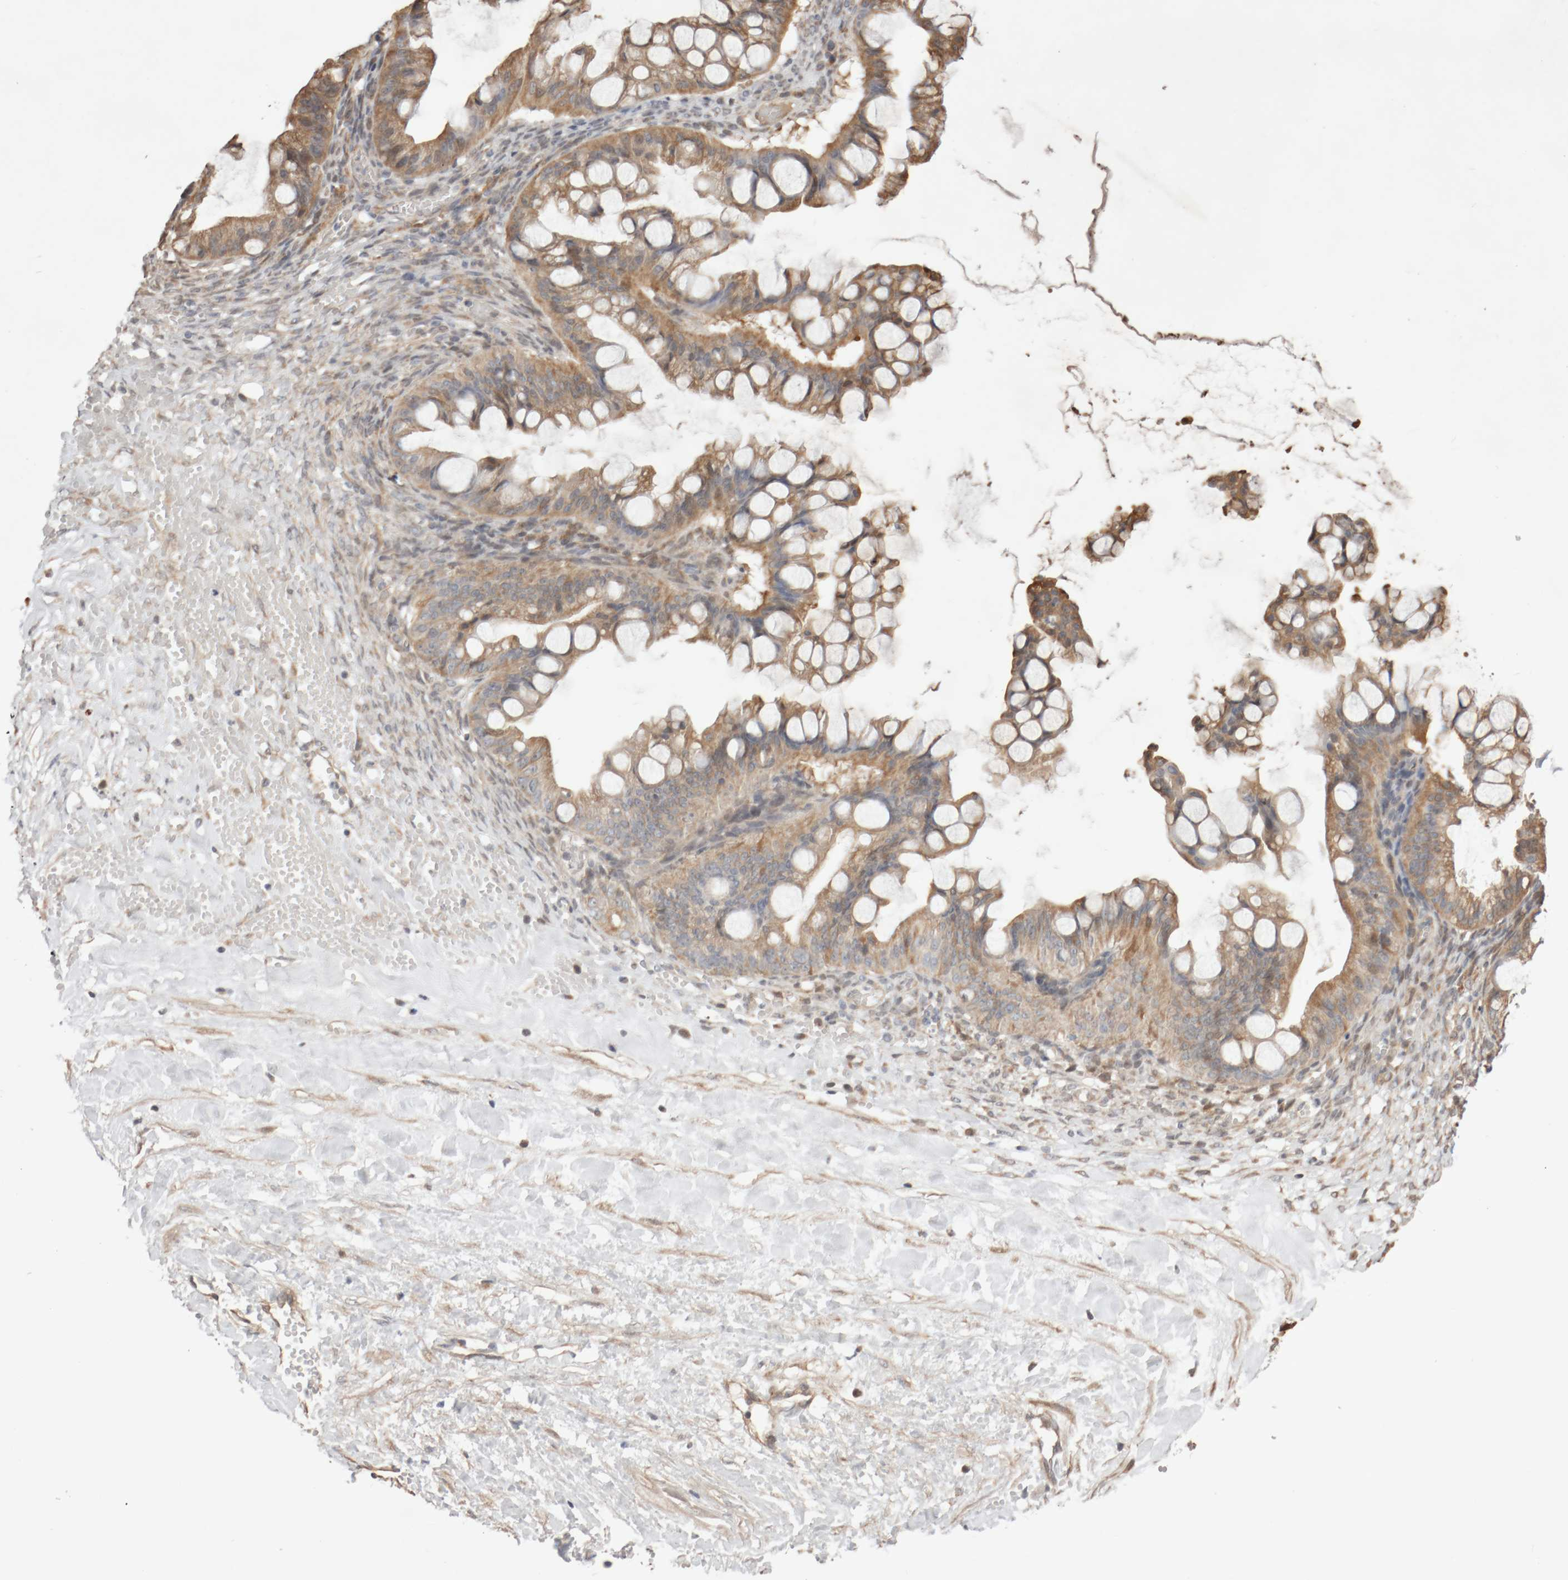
{"staining": {"intensity": "moderate", "quantity": ">75%", "location": "cytoplasmic/membranous"}, "tissue": "ovarian cancer", "cell_type": "Tumor cells", "image_type": "cancer", "snomed": [{"axis": "morphology", "description": "Cystadenocarcinoma, mucinous, NOS"}, {"axis": "topography", "description": "Ovary"}], "caption": "Protein staining exhibits moderate cytoplasmic/membranous positivity in approximately >75% of tumor cells in ovarian cancer (mucinous cystadenocarcinoma).", "gene": "DPH7", "patient": {"sex": "female", "age": 73}}